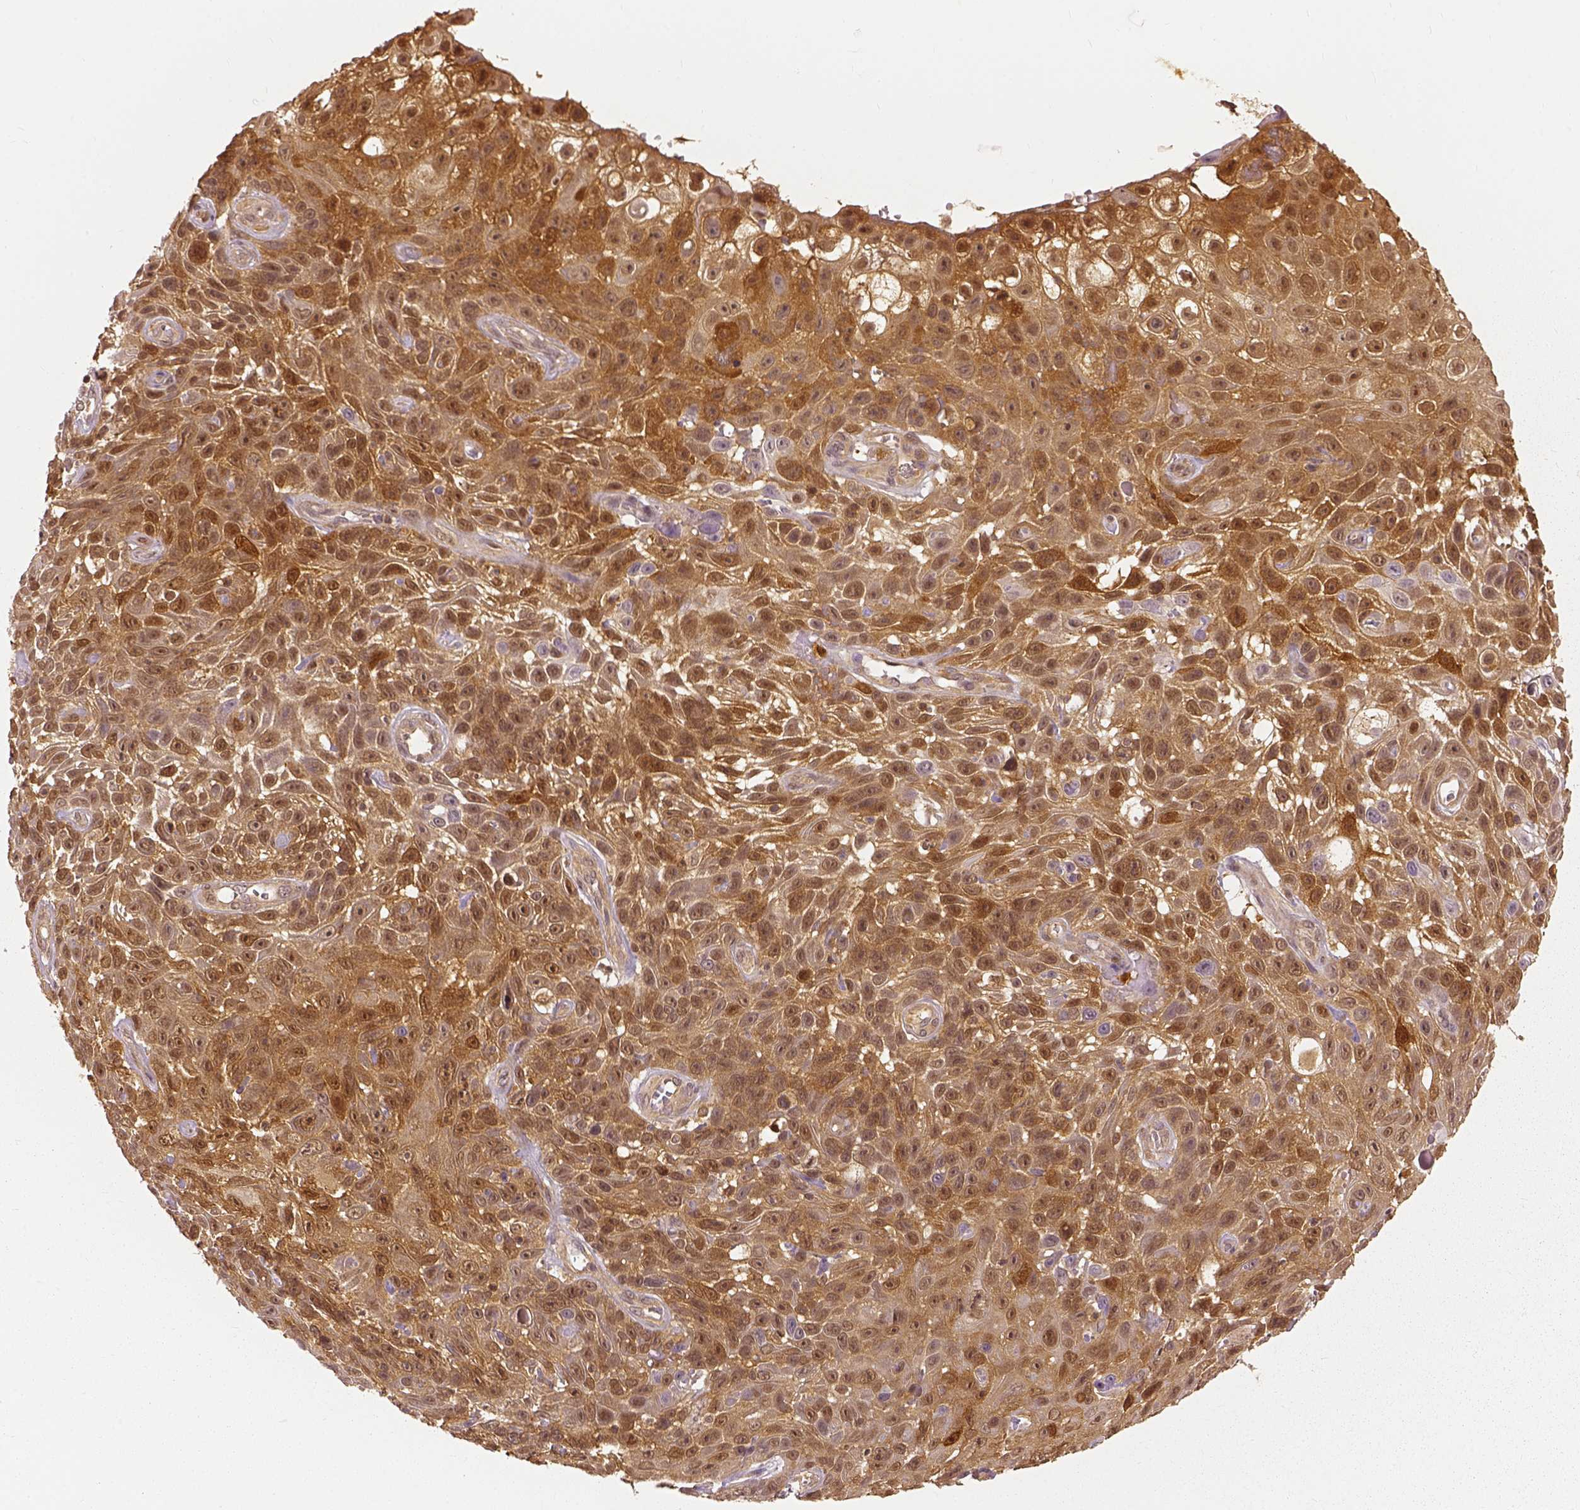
{"staining": {"intensity": "moderate", "quantity": ">75%", "location": "cytoplasmic/membranous,nuclear"}, "tissue": "skin cancer", "cell_type": "Tumor cells", "image_type": "cancer", "snomed": [{"axis": "morphology", "description": "Squamous cell carcinoma, NOS"}, {"axis": "topography", "description": "Skin"}], "caption": "This is a micrograph of IHC staining of skin cancer, which shows moderate positivity in the cytoplasmic/membranous and nuclear of tumor cells.", "gene": "GPI", "patient": {"sex": "male", "age": 82}}